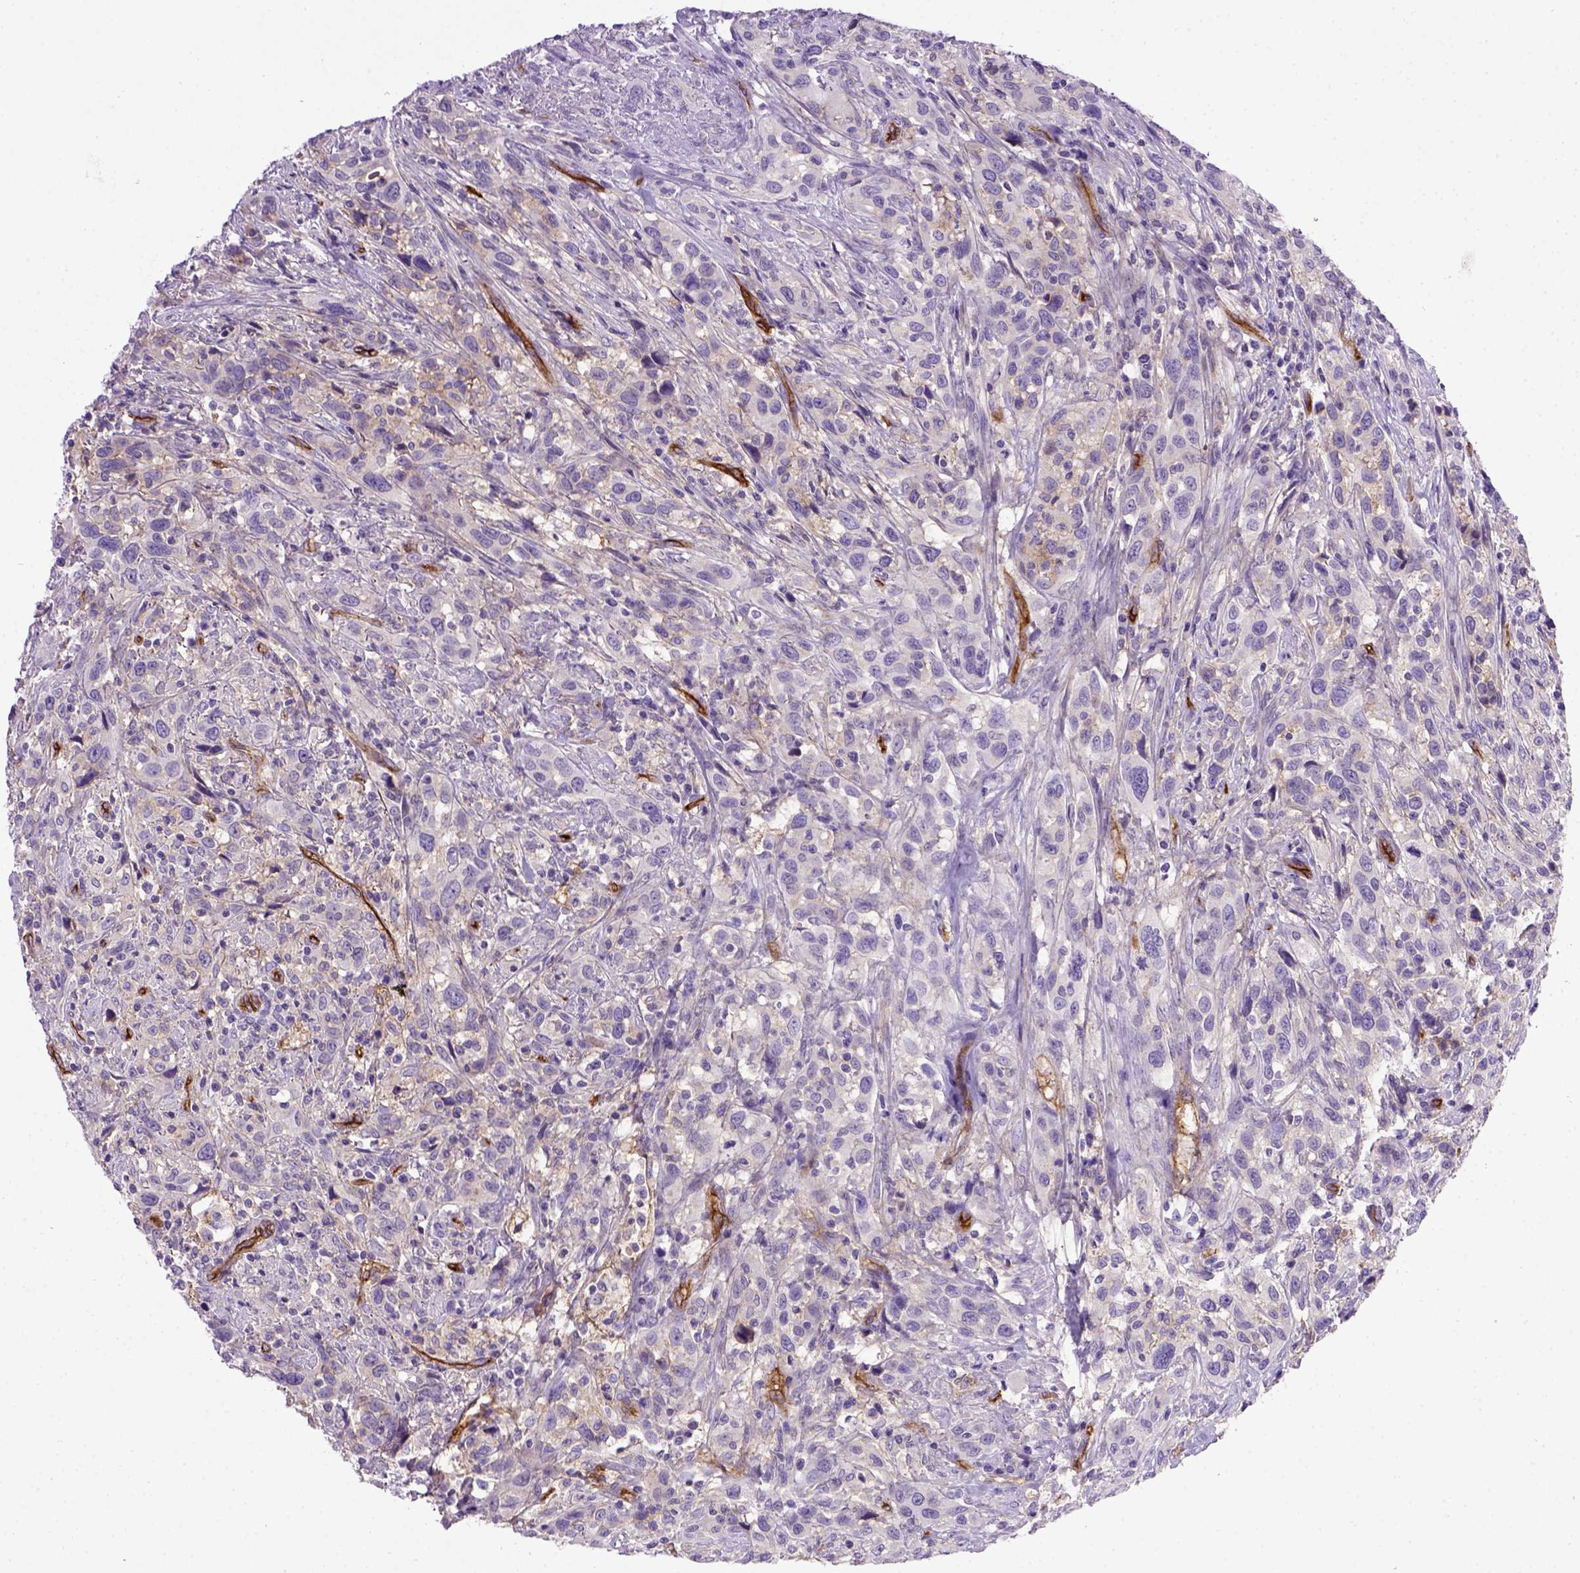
{"staining": {"intensity": "negative", "quantity": "none", "location": "none"}, "tissue": "urothelial cancer", "cell_type": "Tumor cells", "image_type": "cancer", "snomed": [{"axis": "morphology", "description": "Urothelial carcinoma, NOS"}, {"axis": "morphology", "description": "Urothelial carcinoma, High grade"}, {"axis": "topography", "description": "Urinary bladder"}], "caption": "An immunohistochemistry (IHC) image of transitional cell carcinoma is shown. There is no staining in tumor cells of transitional cell carcinoma. (Brightfield microscopy of DAB (3,3'-diaminobenzidine) IHC at high magnification).", "gene": "ENG", "patient": {"sex": "female", "age": 64}}